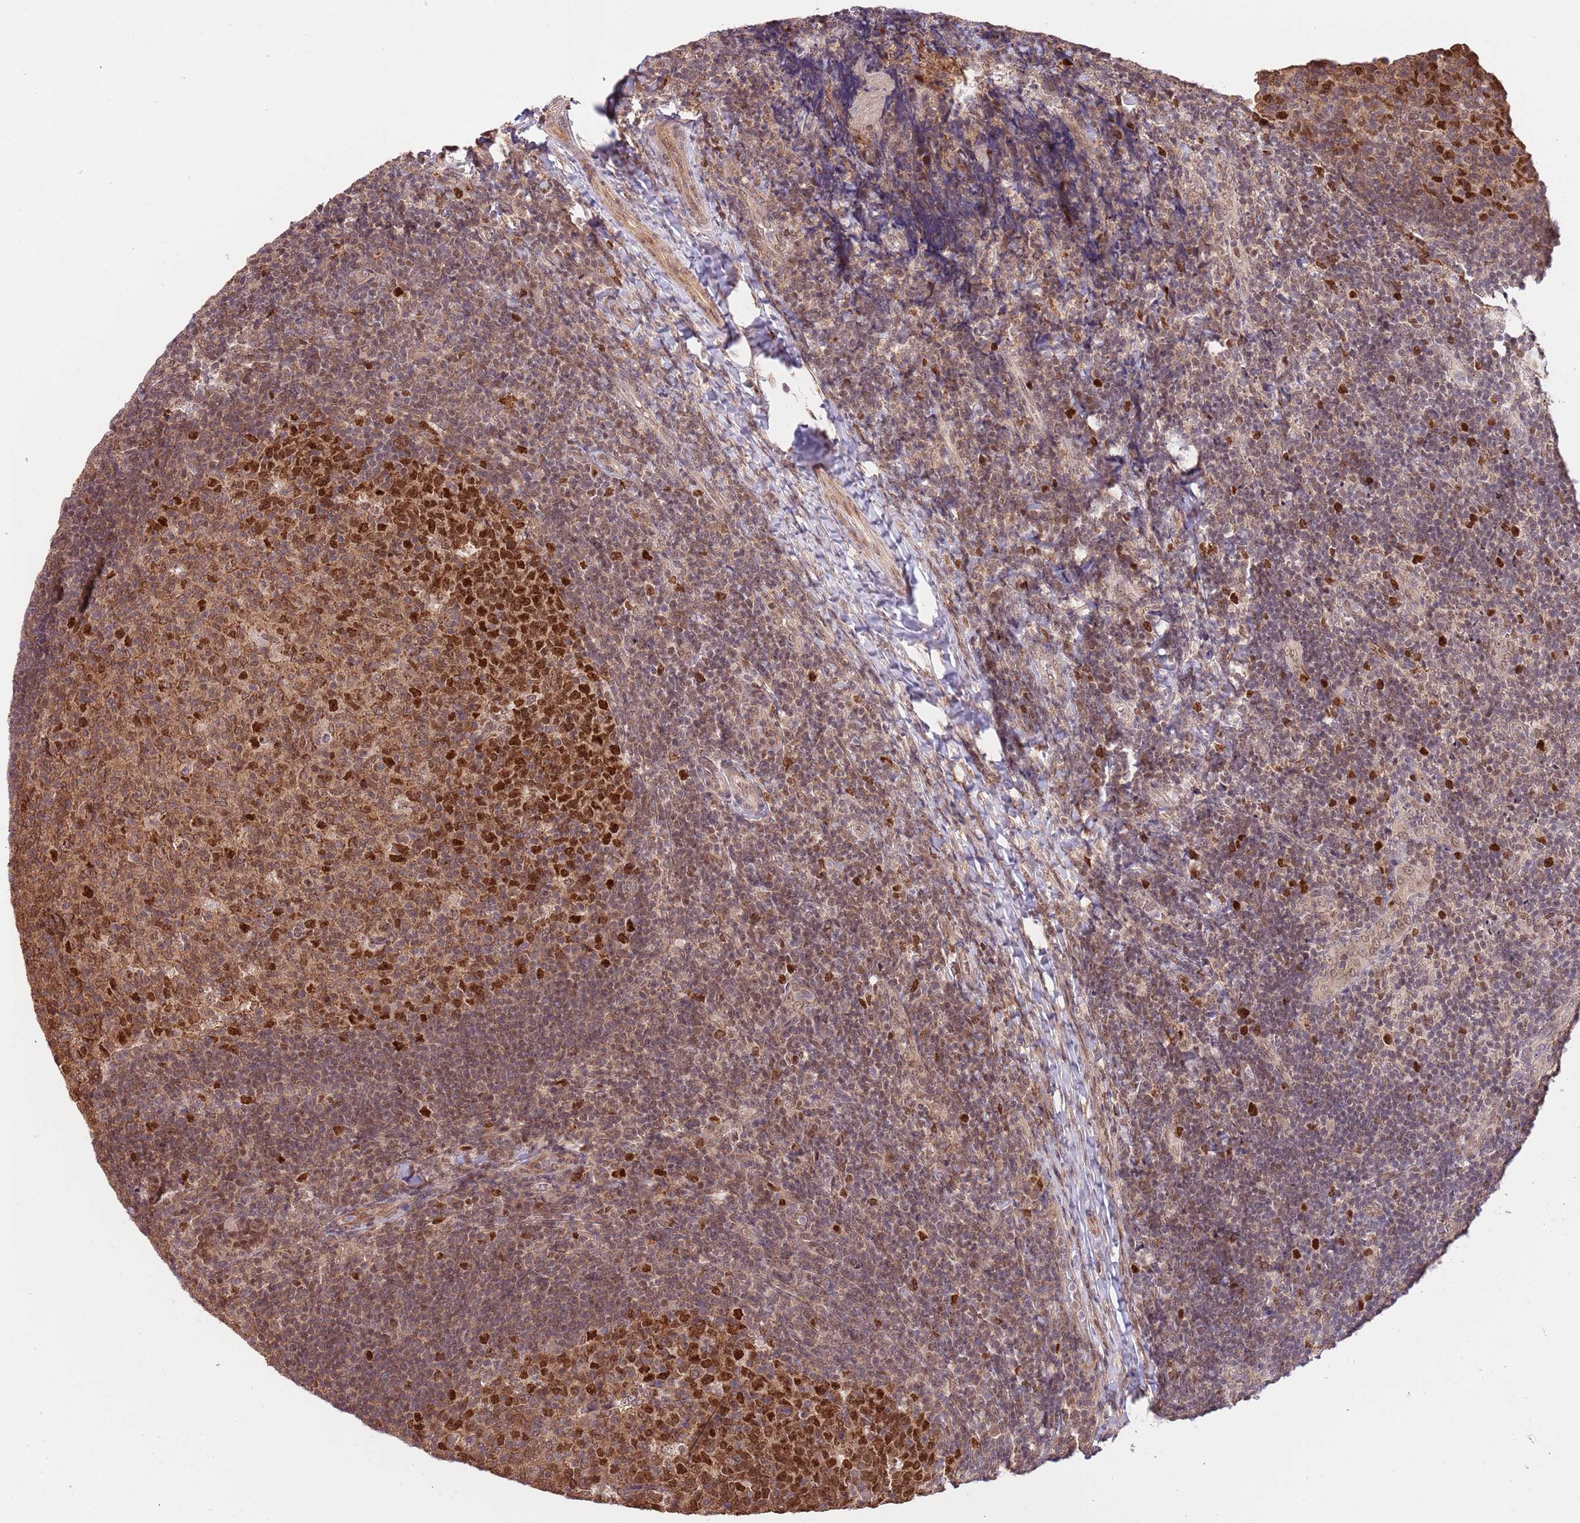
{"staining": {"intensity": "strong", "quantity": ">75%", "location": "cytoplasmic/membranous,nuclear"}, "tissue": "tonsil", "cell_type": "Germinal center cells", "image_type": "normal", "snomed": [{"axis": "morphology", "description": "Normal tissue, NOS"}, {"axis": "topography", "description": "Tonsil"}], "caption": "This is an image of immunohistochemistry (IHC) staining of unremarkable tonsil, which shows strong staining in the cytoplasmic/membranous,nuclear of germinal center cells.", "gene": "RIF1", "patient": {"sex": "female", "age": 10}}